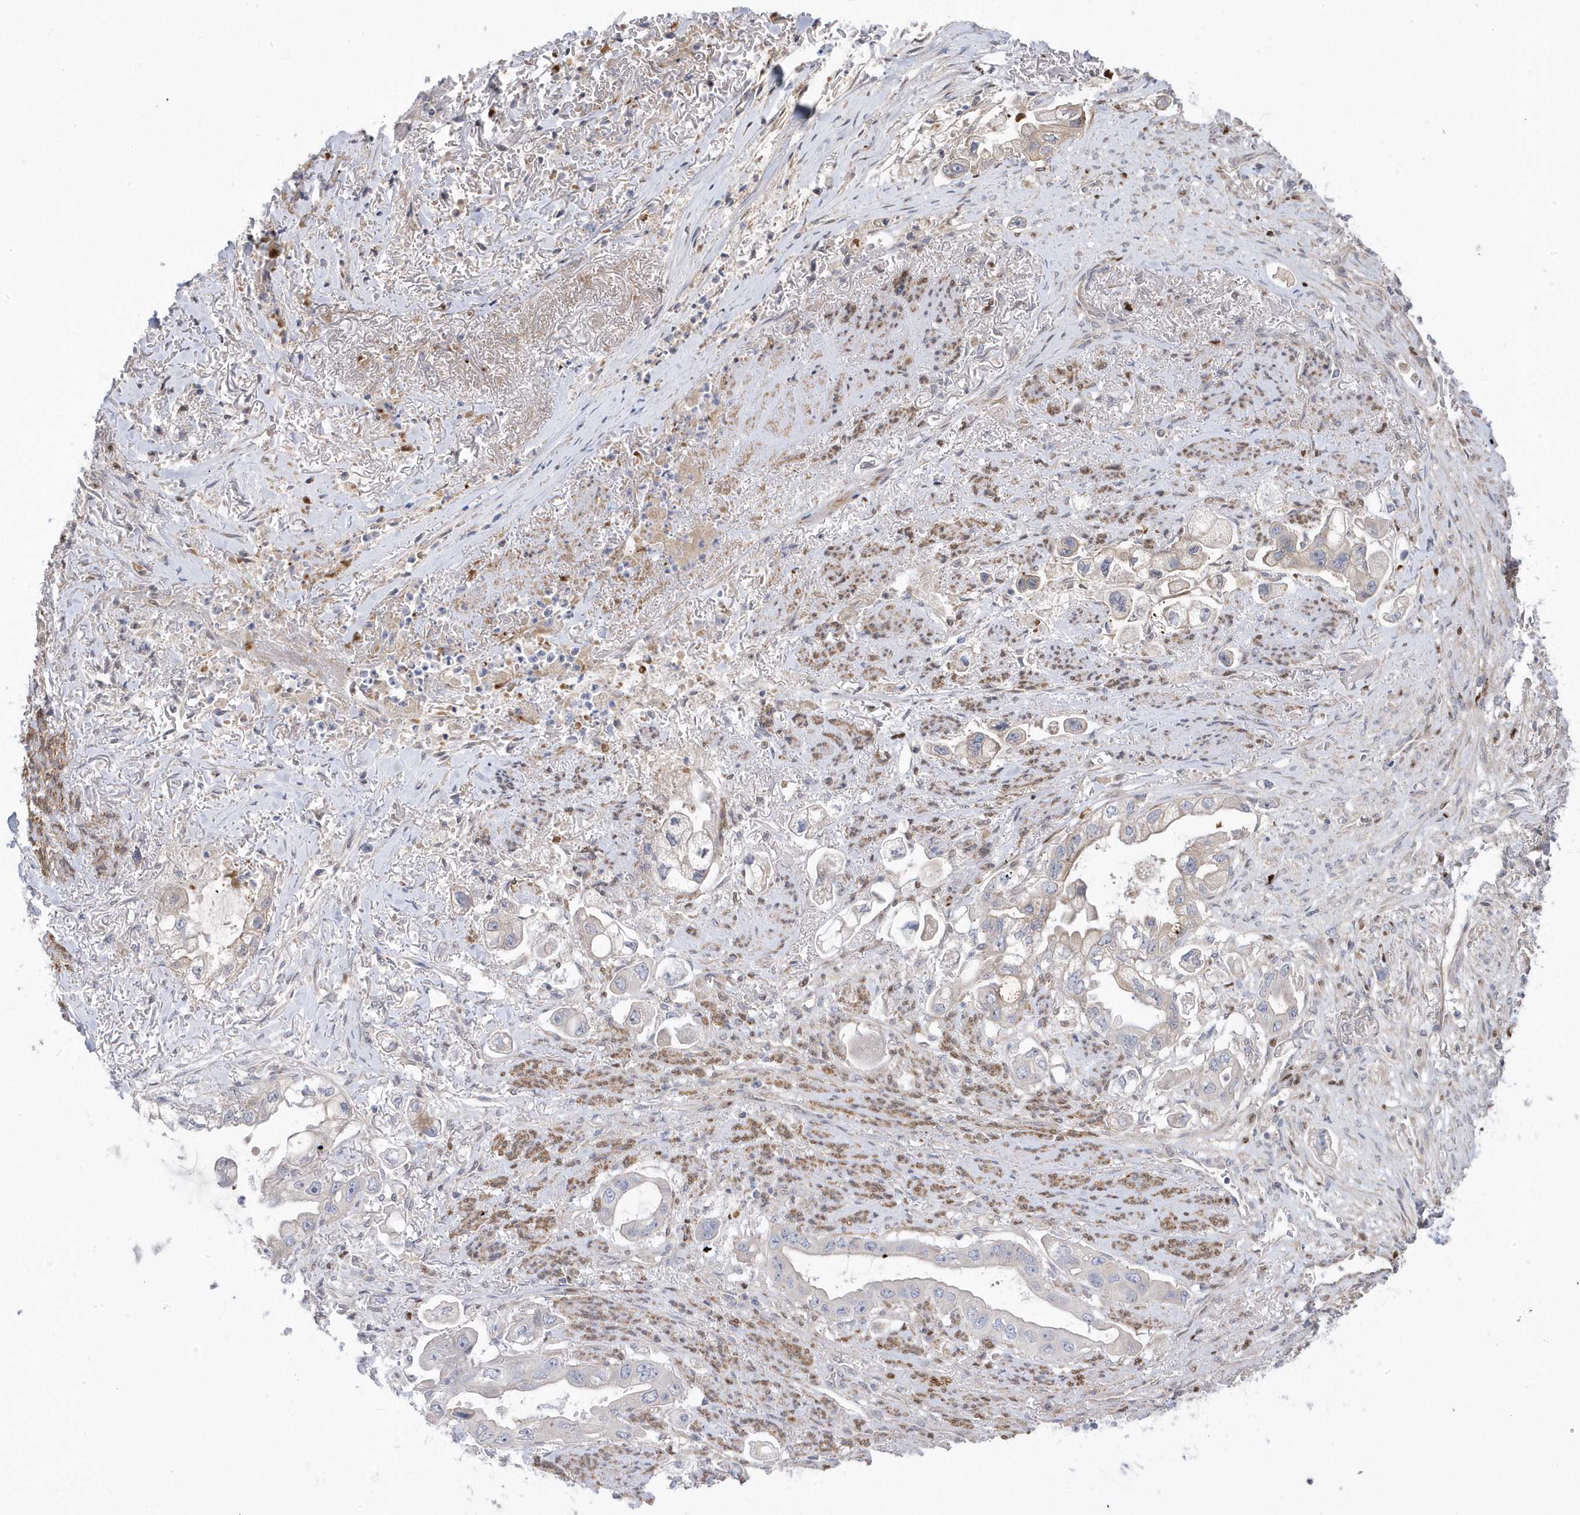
{"staining": {"intensity": "negative", "quantity": "none", "location": "none"}, "tissue": "stomach cancer", "cell_type": "Tumor cells", "image_type": "cancer", "snomed": [{"axis": "morphology", "description": "Adenocarcinoma, NOS"}, {"axis": "topography", "description": "Stomach"}], "caption": "IHC photomicrograph of neoplastic tissue: stomach cancer (adenocarcinoma) stained with DAB (3,3'-diaminobenzidine) exhibits no significant protein staining in tumor cells.", "gene": "GTPBP6", "patient": {"sex": "male", "age": 62}}